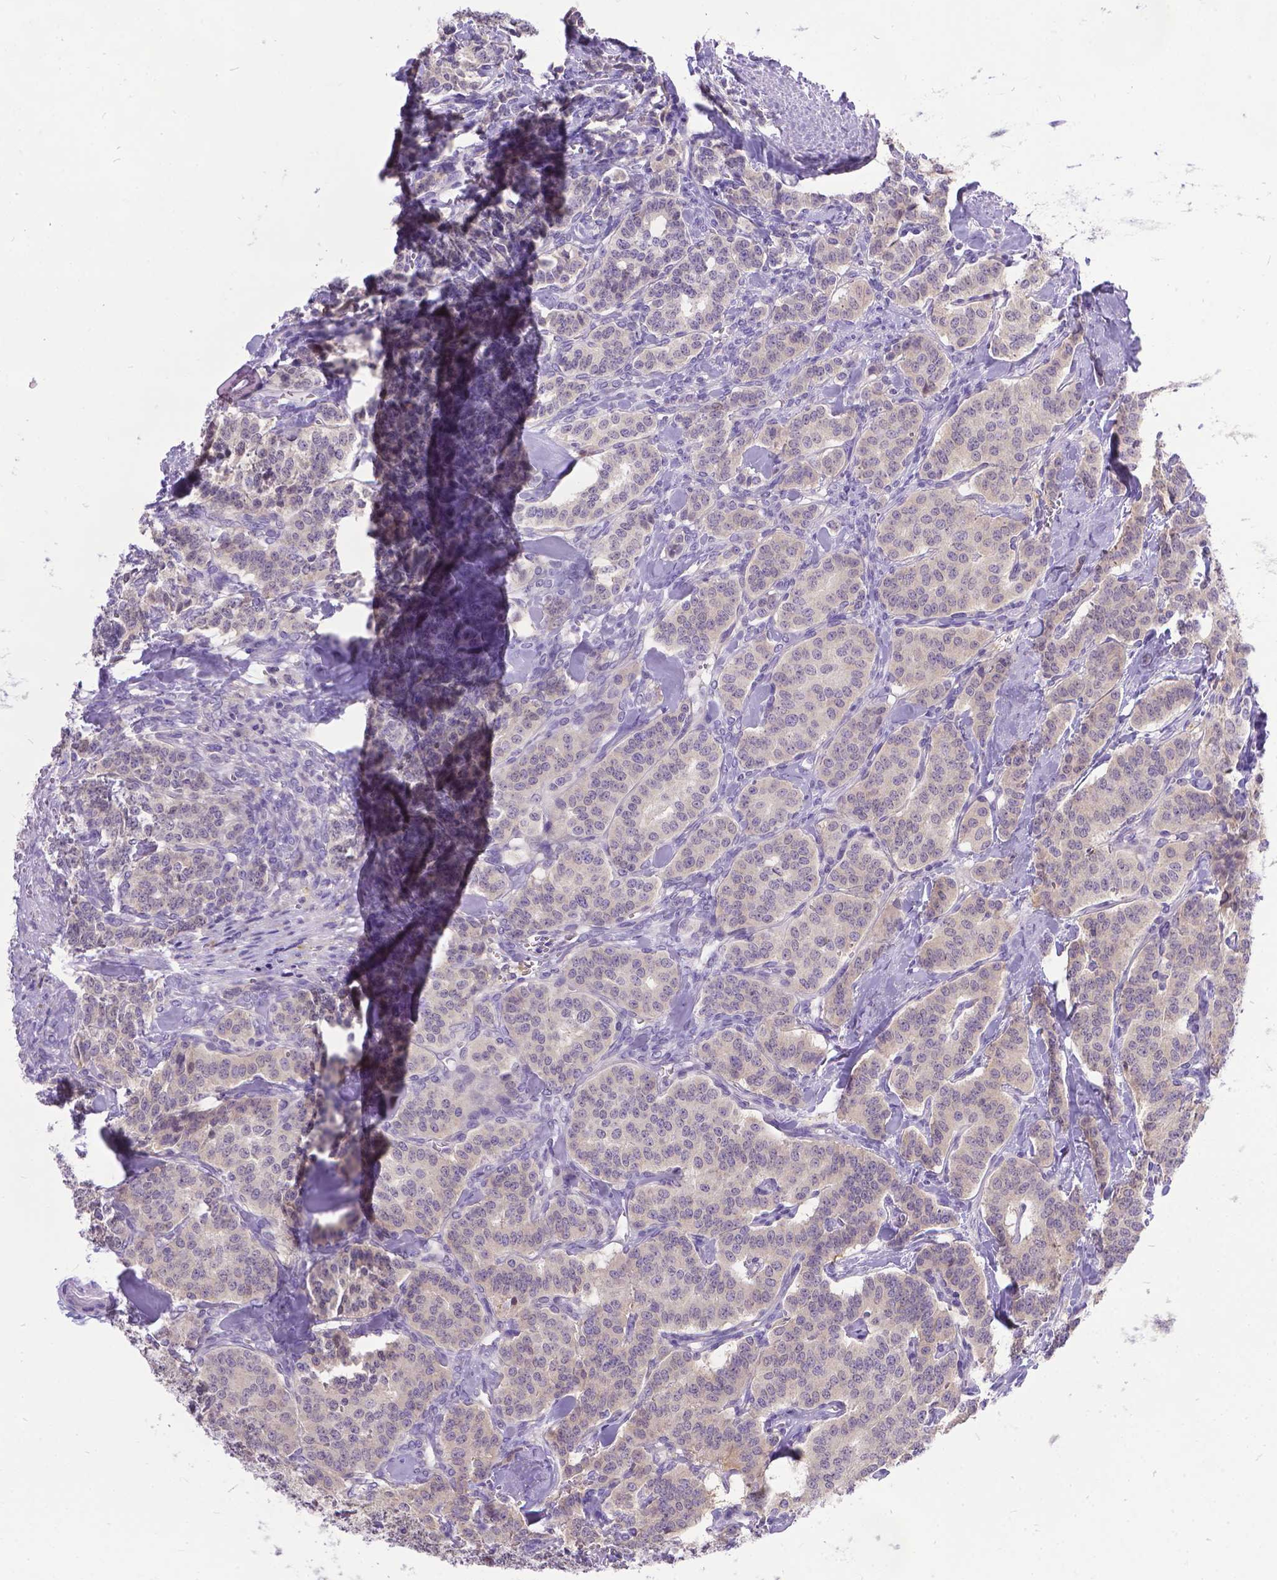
{"staining": {"intensity": "negative", "quantity": "none", "location": "none"}, "tissue": "carcinoid", "cell_type": "Tumor cells", "image_type": "cancer", "snomed": [{"axis": "morphology", "description": "Normal tissue, NOS"}, {"axis": "morphology", "description": "Carcinoid, malignant, NOS"}, {"axis": "topography", "description": "Lung"}], "caption": "High power microscopy image of an IHC histopathology image of carcinoid, revealing no significant staining in tumor cells.", "gene": "TTLL6", "patient": {"sex": "female", "age": 46}}